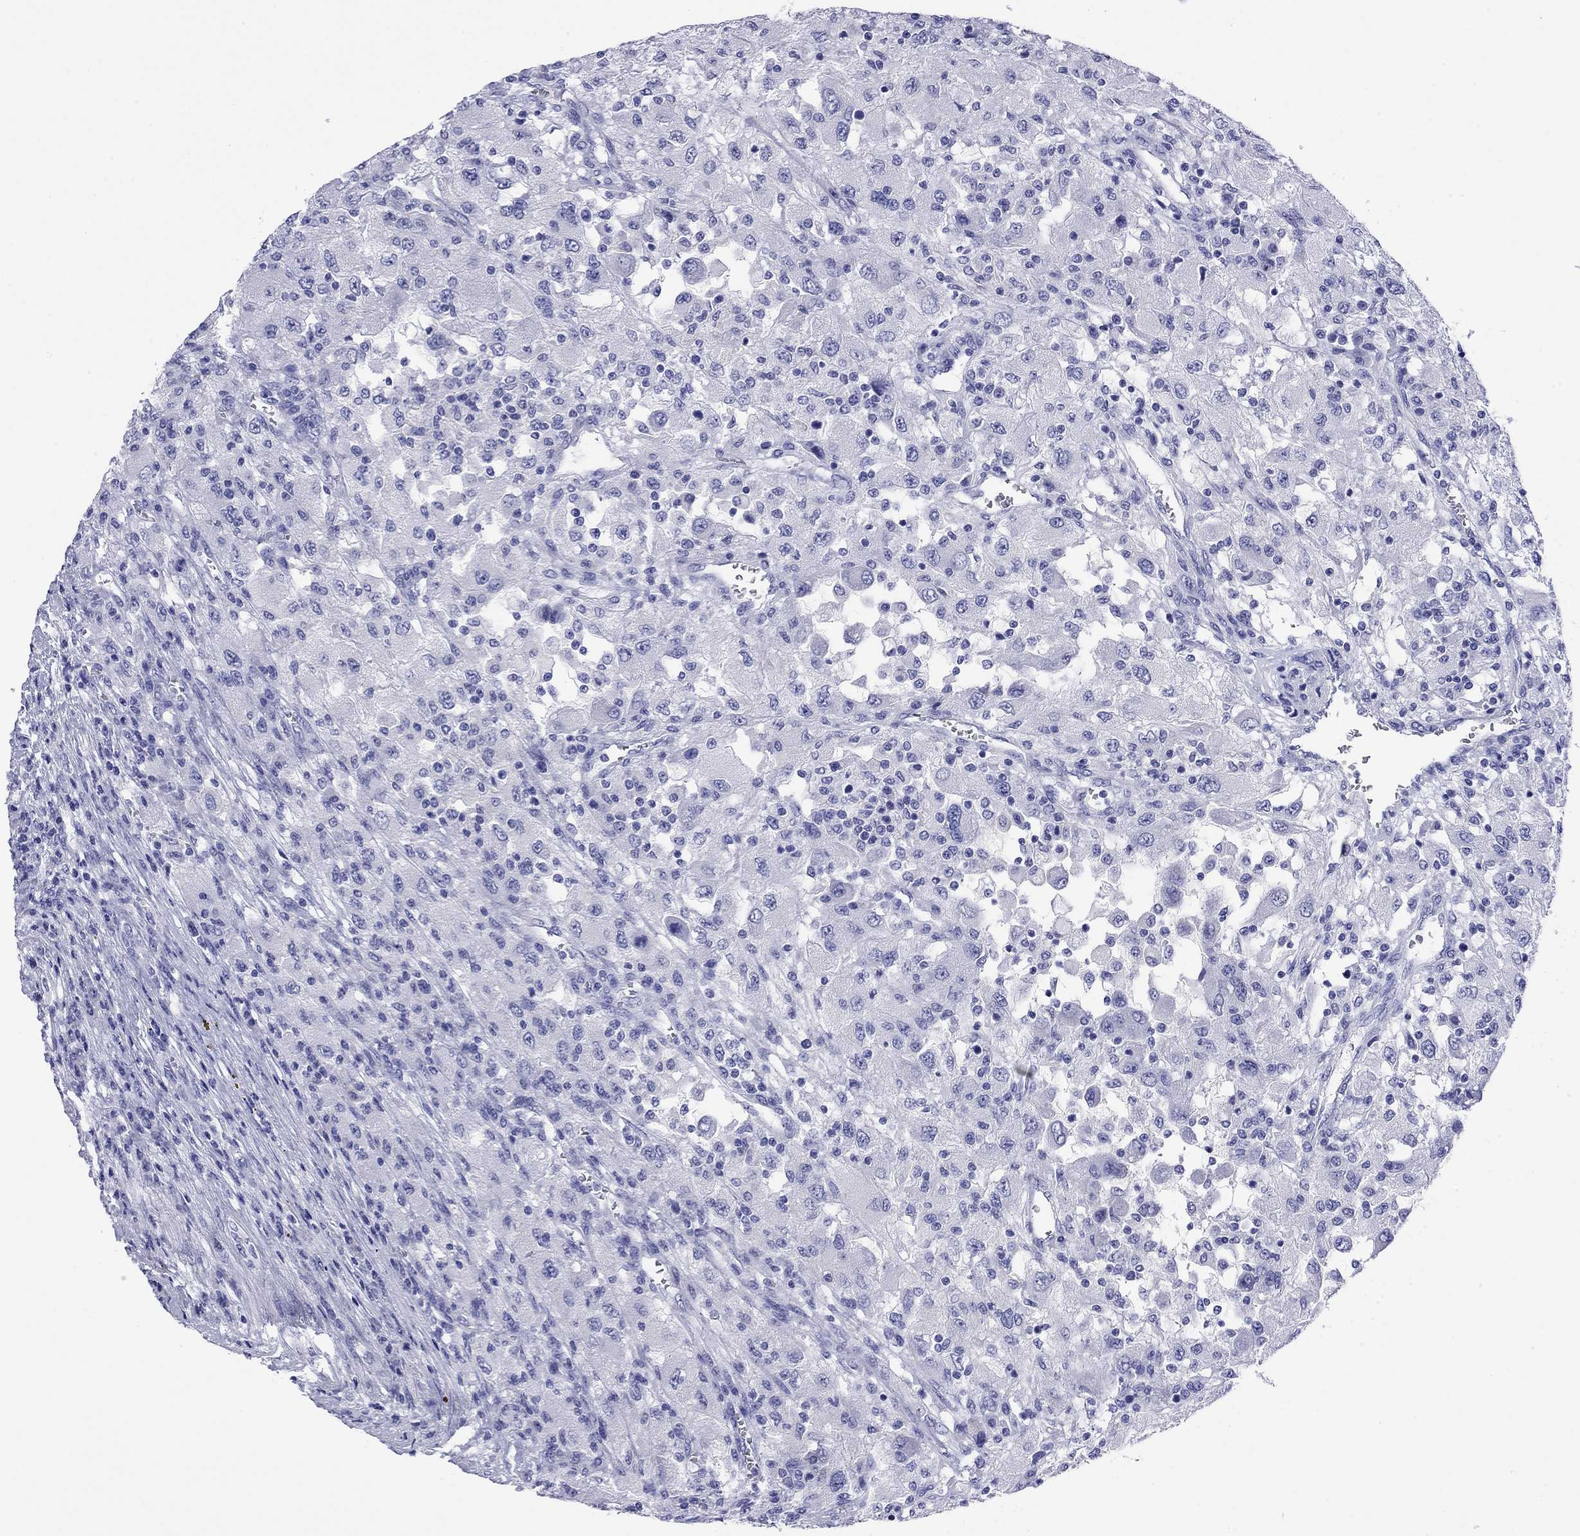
{"staining": {"intensity": "negative", "quantity": "none", "location": "none"}, "tissue": "renal cancer", "cell_type": "Tumor cells", "image_type": "cancer", "snomed": [{"axis": "morphology", "description": "Adenocarcinoma, NOS"}, {"axis": "topography", "description": "Kidney"}], "caption": "A photomicrograph of renal adenocarcinoma stained for a protein exhibits no brown staining in tumor cells.", "gene": "FIGLA", "patient": {"sex": "female", "age": 67}}